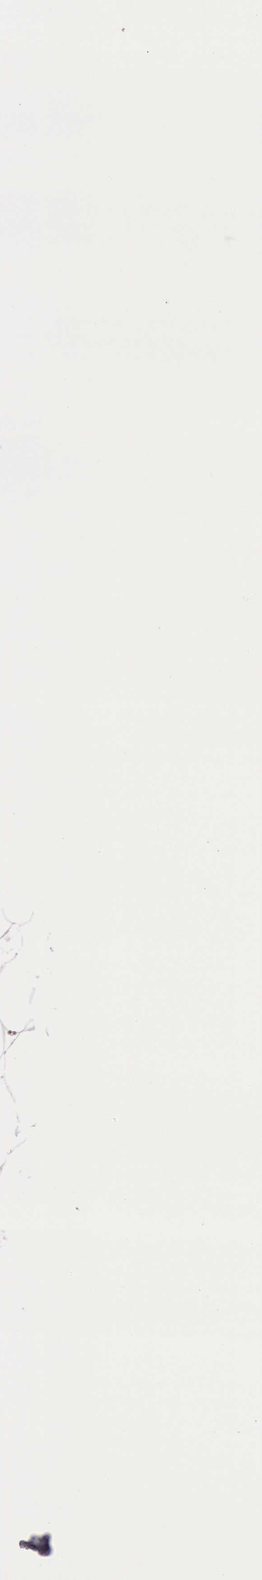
{"staining": {"intensity": "moderate", "quantity": ">75%", "location": "cytoplasmic/membranous"}, "tissue": "adipose tissue", "cell_type": "Adipocytes", "image_type": "normal", "snomed": [{"axis": "morphology", "description": "Normal tissue, NOS"}, {"axis": "morphology", "description": "Duct carcinoma"}, {"axis": "topography", "description": "Breast"}, {"axis": "topography", "description": "Adipose tissue"}], "caption": "Moderate cytoplasmic/membranous positivity for a protein is seen in about >75% of adipocytes of benign adipose tissue using immunohistochemistry (IHC).", "gene": "ESS2", "patient": {"sex": "female", "age": 37}}